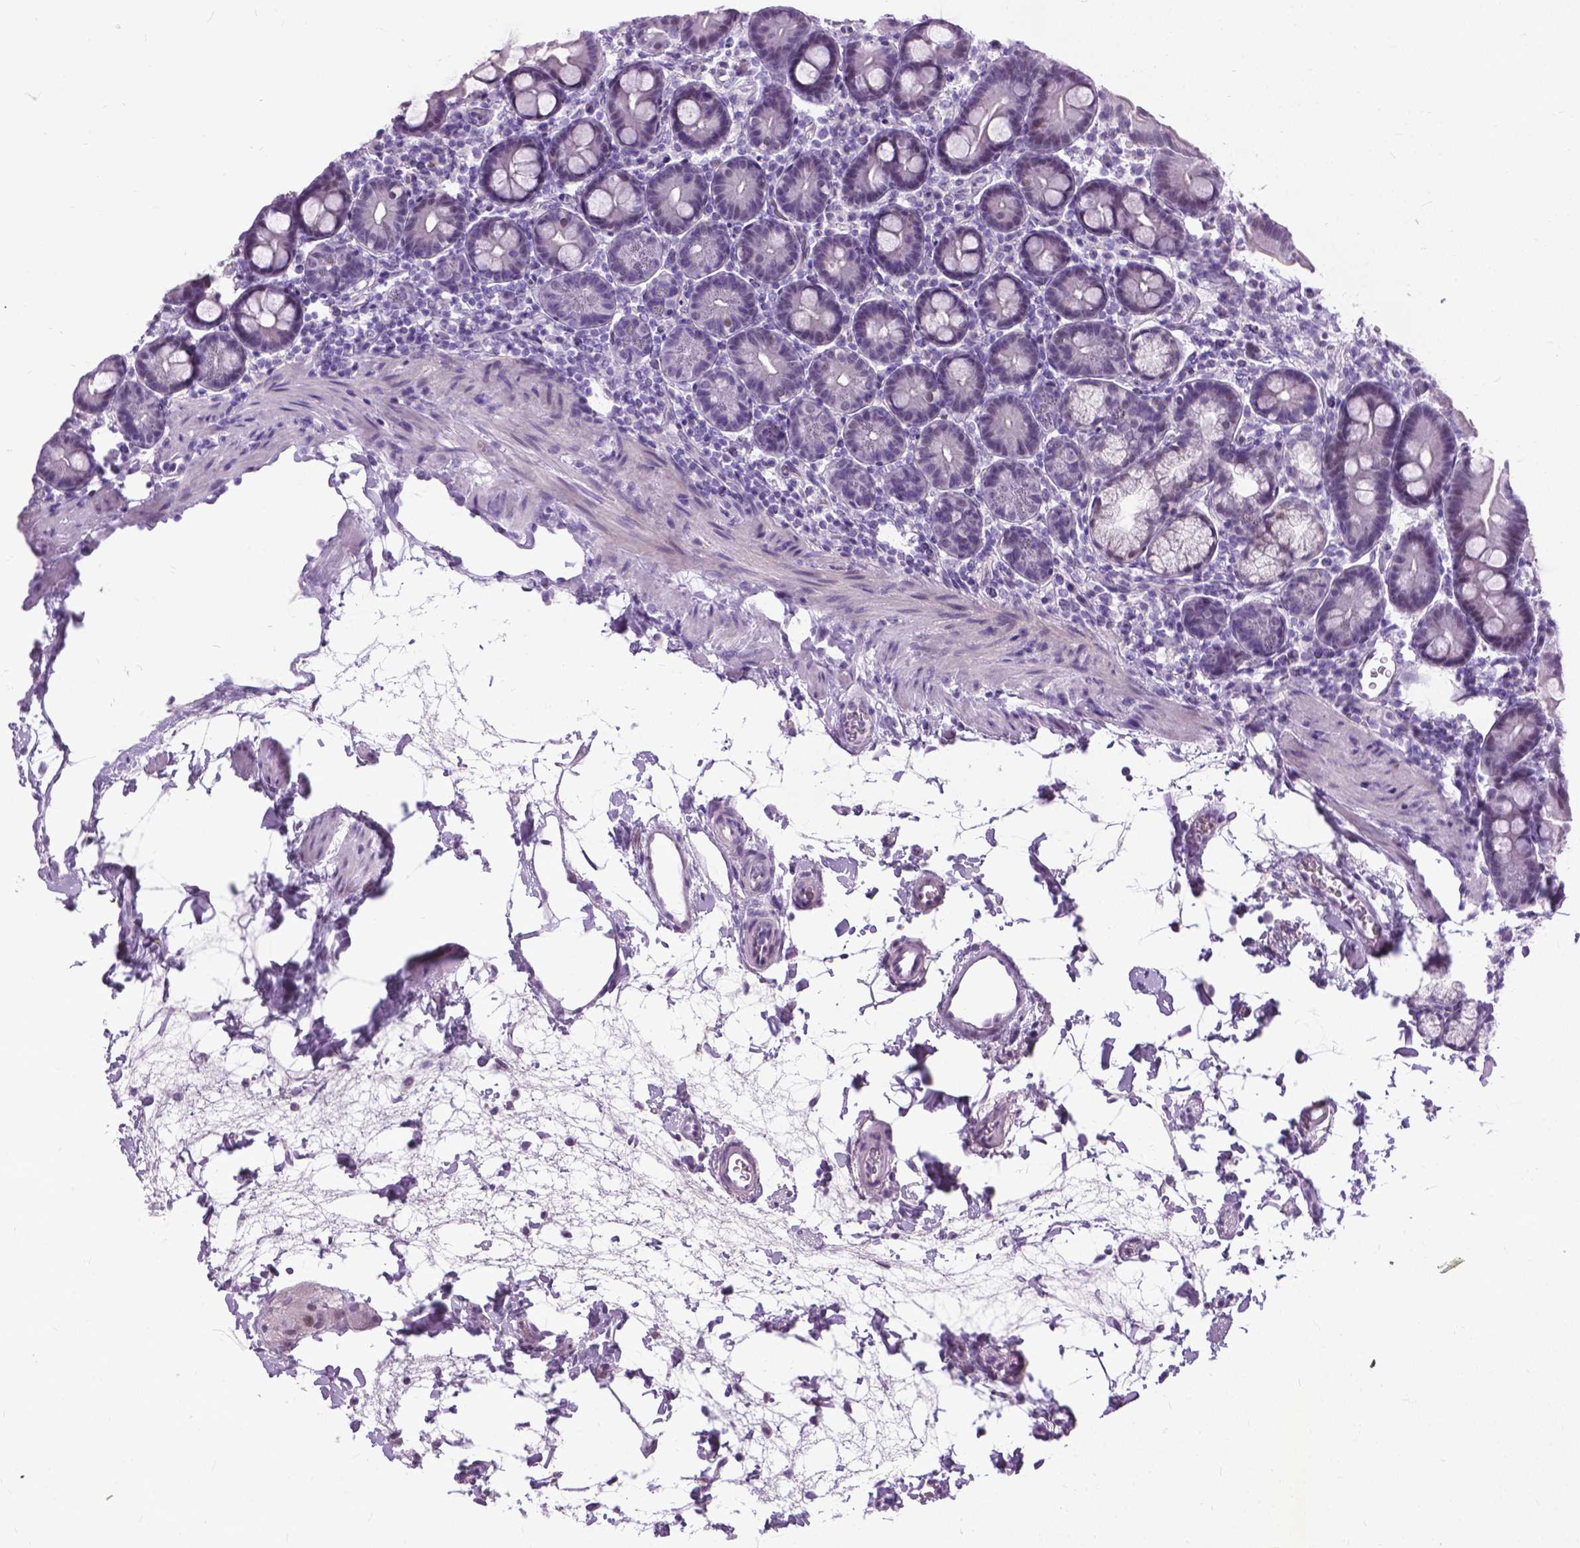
{"staining": {"intensity": "negative", "quantity": "none", "location": "none"}, "tissue": "duodenum", "cell_type": "Glandular cells", "image_type": "normal", "snomed": [{"axis": "morphology", "description": "Normal tissue, NOS"}, {"axis": "topography", "description": "Duodenum"}], "caption": "Glandular cells show no significant expression in unremarkable duodenum.", "gene": "PROB1", "patient": {"sex": "male", "age": 59}}